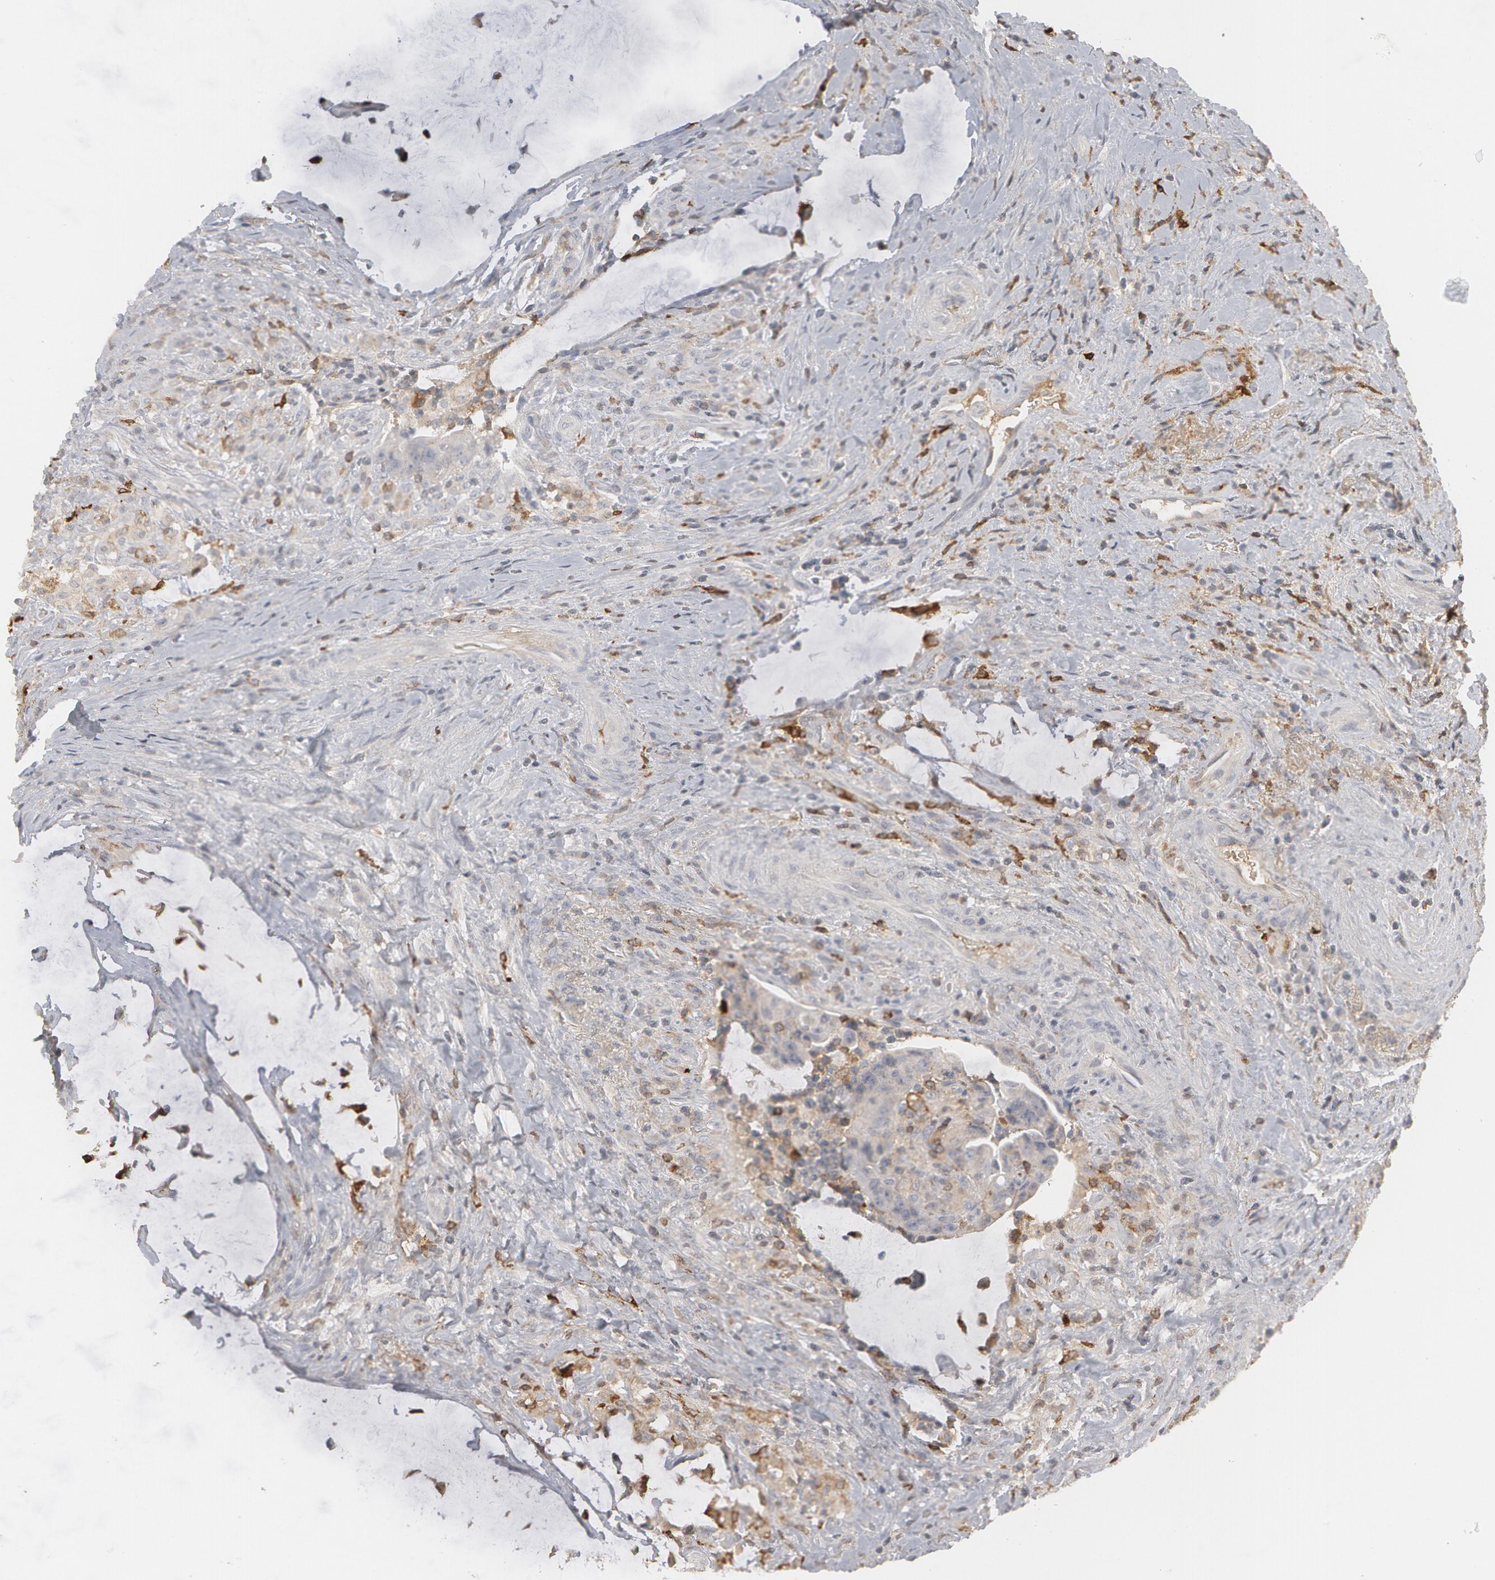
{"staining": {"intensity": "negative", "quantity": "none", "location": "none"}, "tissue": "colorectal cancer", "cell_type": "Tumor cells", "image_type": "cancer", "snomed": [{"axis": "morphology", "description": "Adenocarcinoma, NOS"}, {"axis": "topography", "description": "Rectum"}], "caption": "Tumor cells are negative for brown protein staining in colorectal adenocarcinoma.", "gene": "C1QC", "patient": {"sex": "female", "age": 71}}